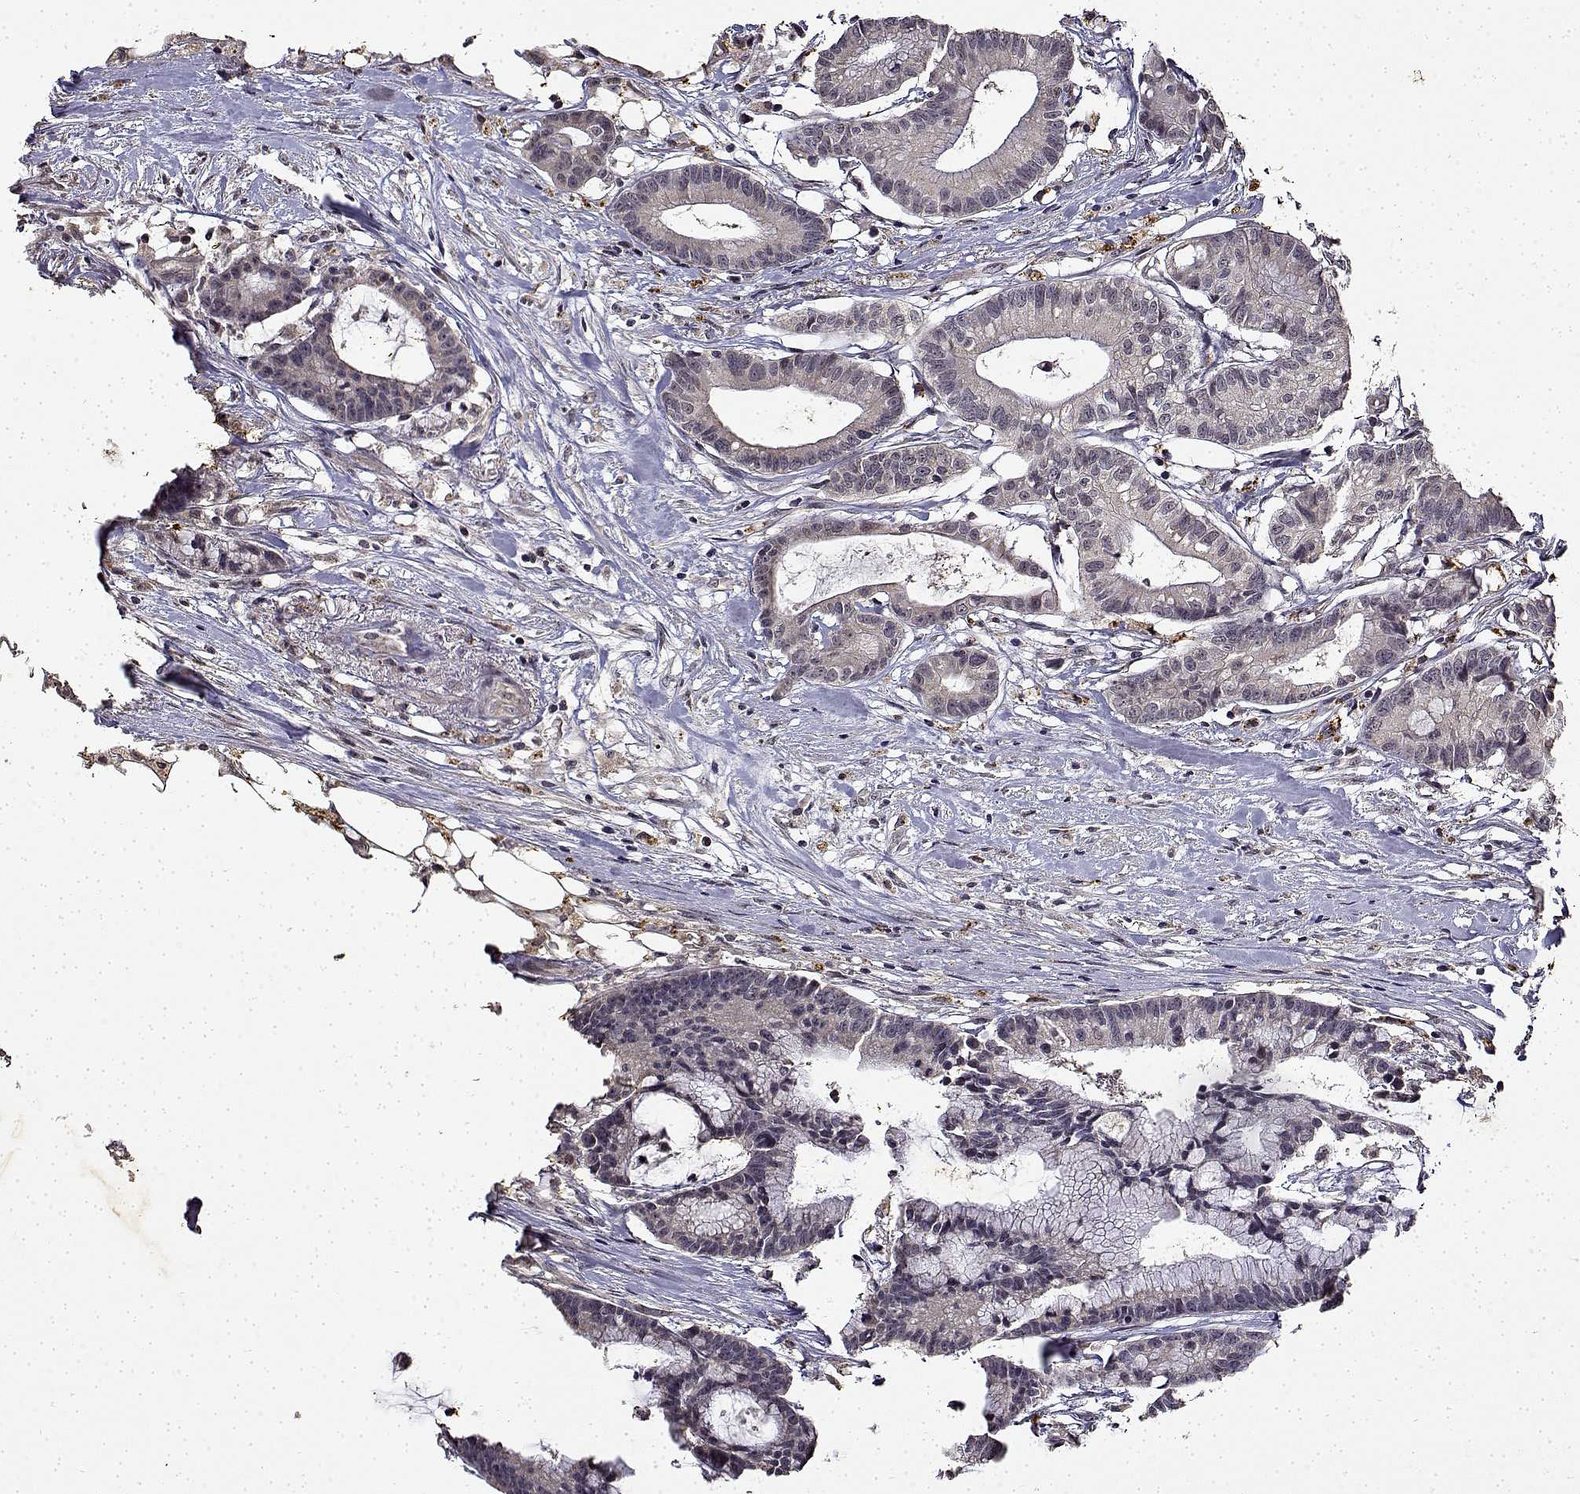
{"staining": {"intensity": "negative", "quantity": "none", "location": "none"}, "tissue": "colorectal cancer", "cell_type": "Tumor cells", "image_type": "cancer", "snomed": [{"axis": "morphology", "description": "Adenocarcinoma, NOS"}, {"axis": "topography", "description": "Colon"}], "caption": "Immunohistochemistry photomicrograph of neoplastic tissue: colorectal cancer (adenocarcinoma) stained with DAB shows no significant protein expression in tumor cells.", "gene": "BDNF", "patient": {"sex": "female", "age": 78}}